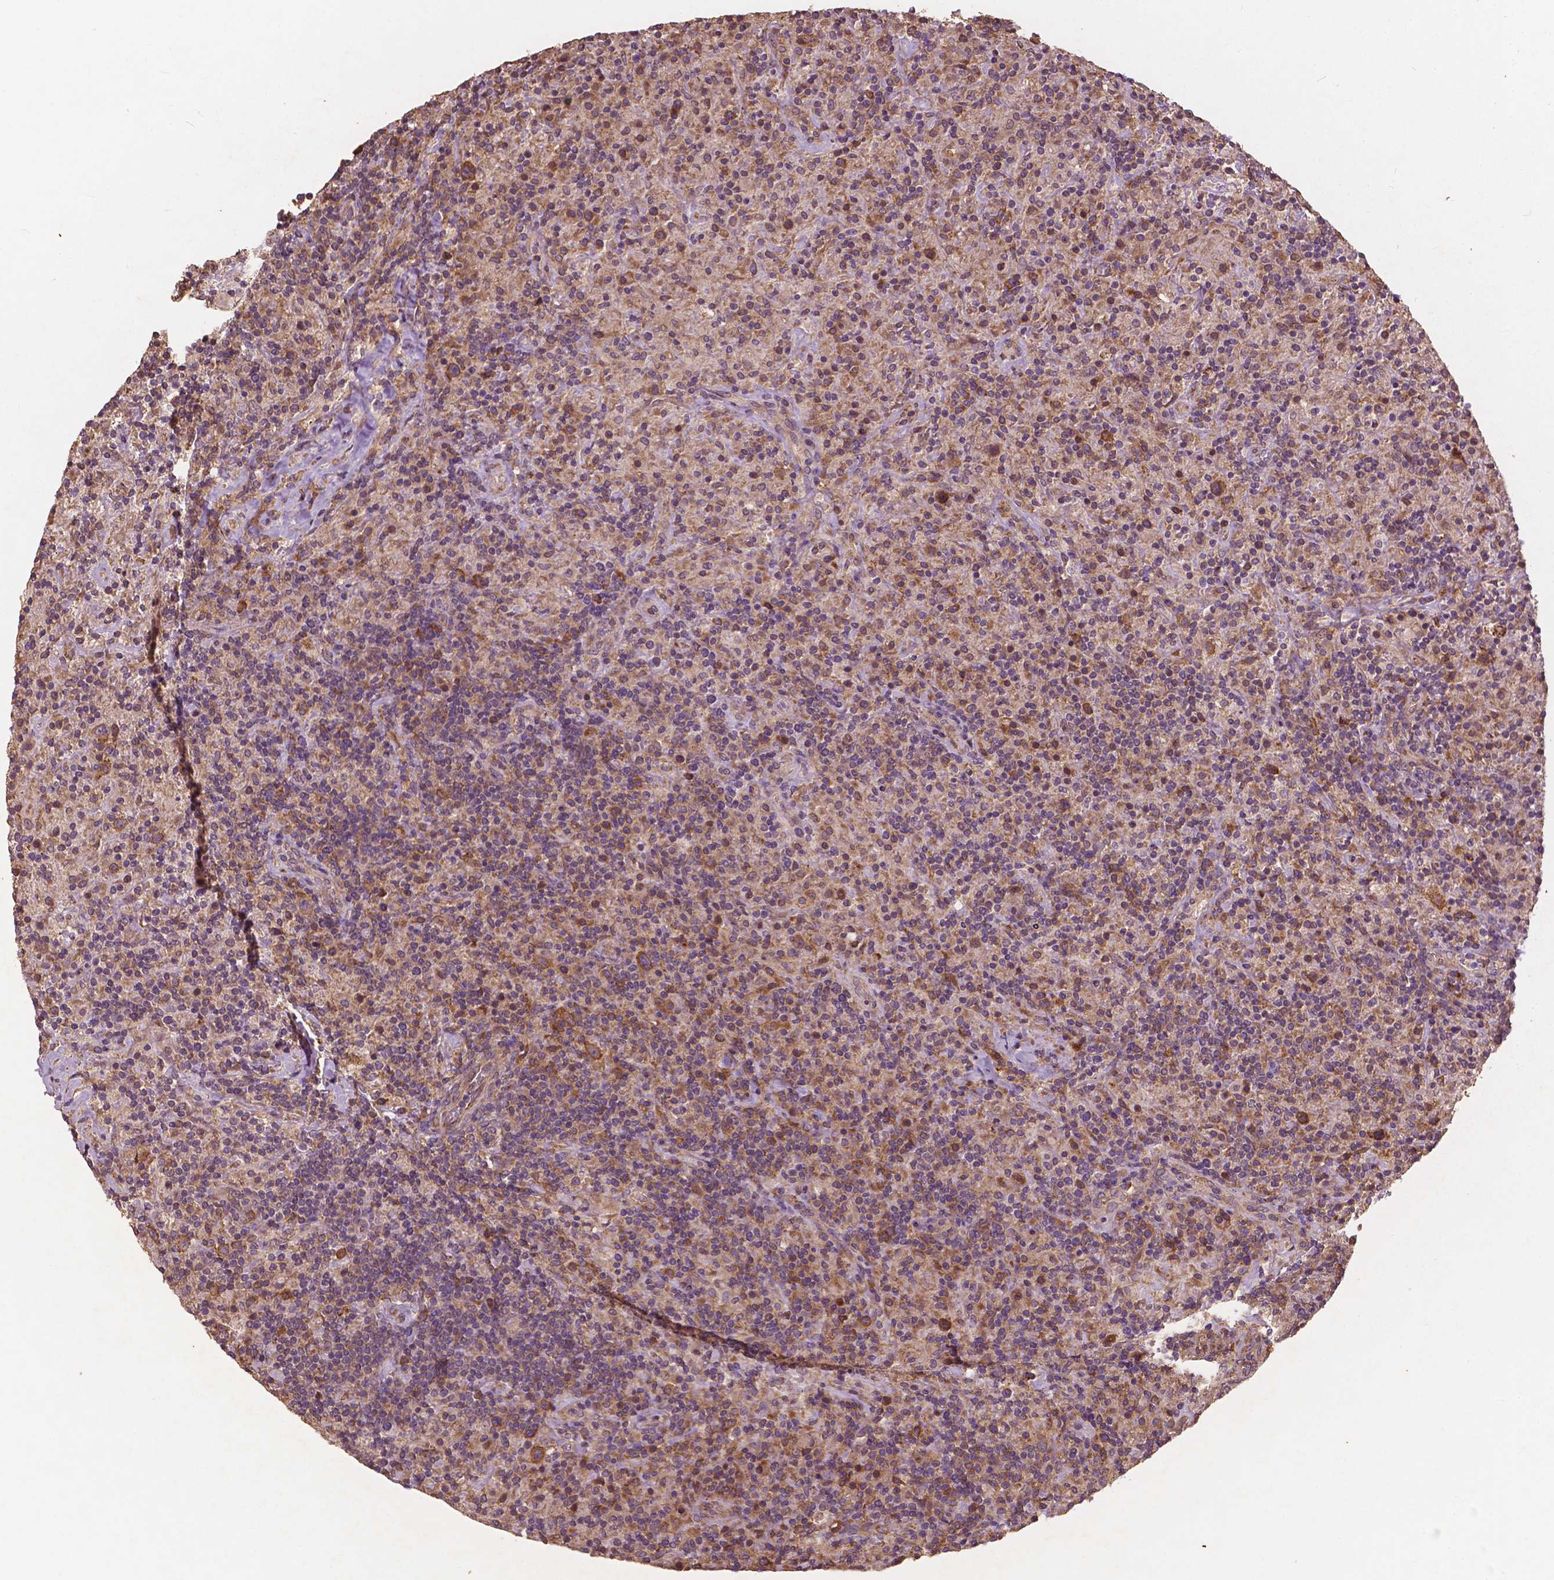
{"staining": {"intensity": "strong", "quantity": "25%-75%", "location": "cytoplasmic/membranous"}, "tissue": "lymphoma", "cell_type": "Tumor cells", "image_type": "cancer", "snomed": [{"axis": "morphology", "description": "Hodgkin's disease, NOS"}, {"axis": "topography", "description": "Lymph node"}], "caption": "Immunohistochemical staining of human Hodgkin's disease shows strong cytoplasmic/membranous protein staining in about 25%-75% of tumor cells. The staining was performed using DAB to visualize the protein expression in brown, while the nuclei were stained in blue with hematoxylin (Magnification: 20x).", "gene": "G3BP1", "patient": {"sex": "male", "age": 70}}